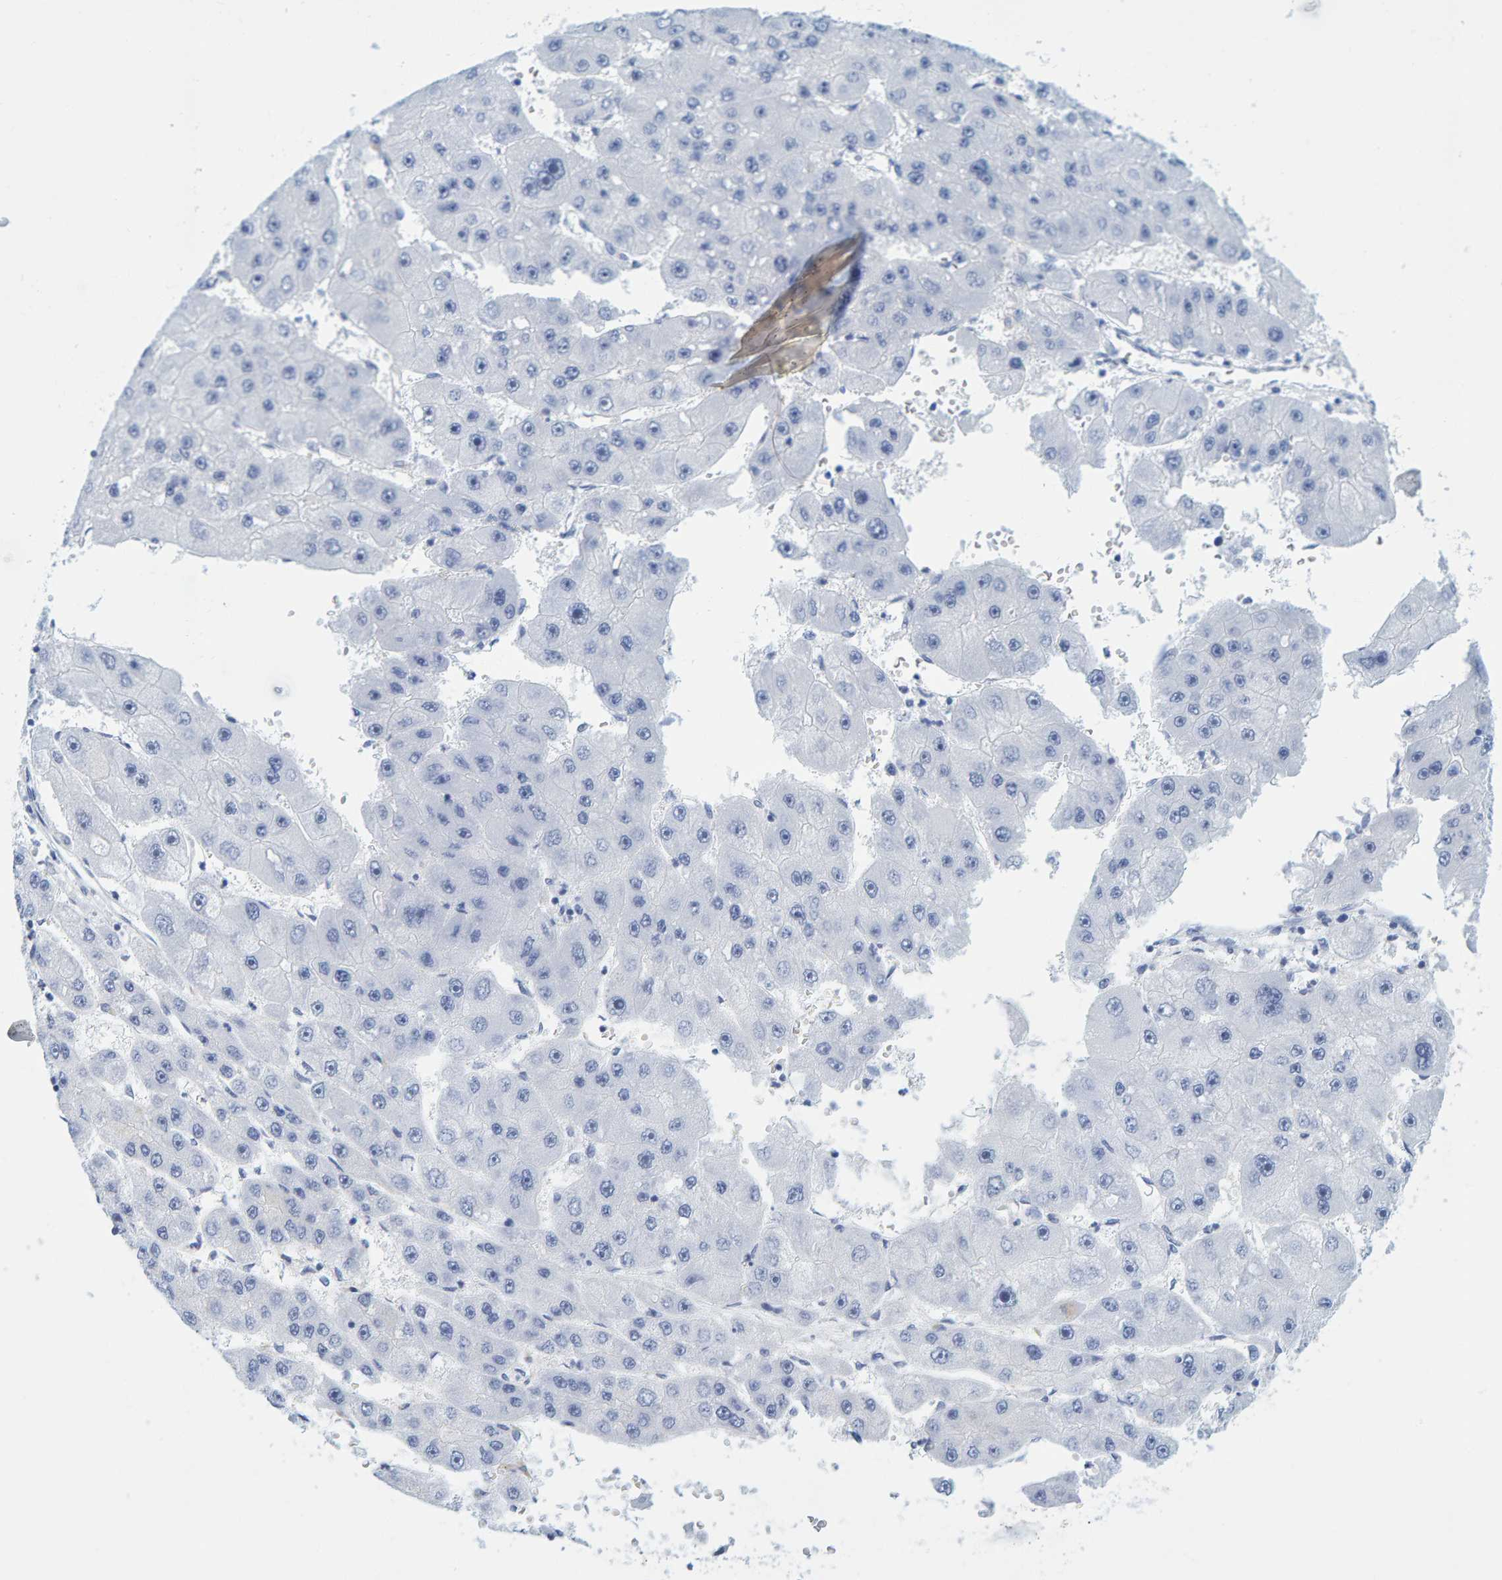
{"staining": {"intensity": "negative", "quantity": "none", "location": "none"}, "tissue": "liver cancer", "cell_type": "Tumor cells", "image_type": "cancer", "snomed": [{"axis": "morphology", "description": "Carcinoma, Hepatocellular, NOS"}, {"axis": "topography", "description": "Liver"}], "caption": "The micrograph displays no significant expression in tumor cells of hepatocellular carcinoma (liver). The staining is performed using DAB brown chromogen with nuclei counter-stained in using hematoxylin.", "gene": "SFTPC", "patient": {"sex": "female", "age": 61}}